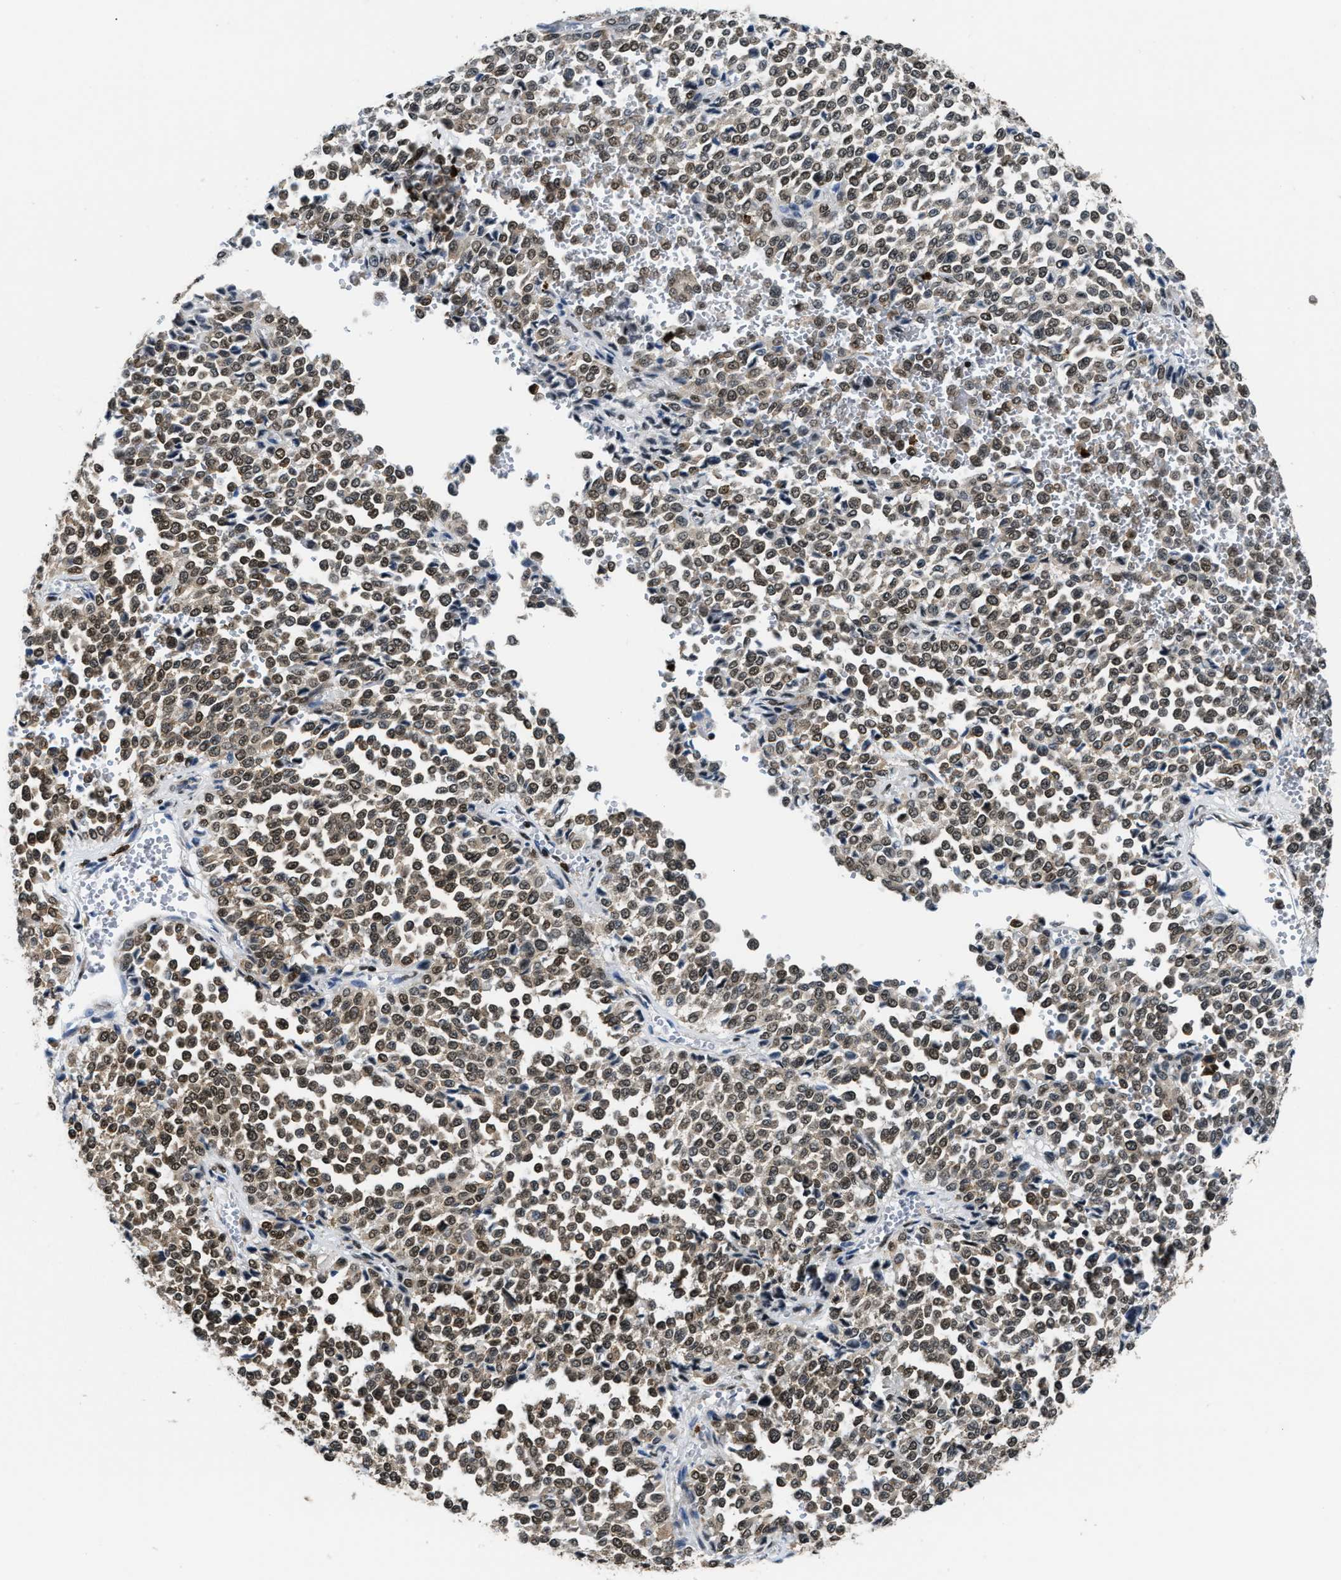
{"staining": {"intensity": "moderate", "quantity": ">75%", "location": "nuclear"}, "tissue": "melanoma", "cell_type": "Tumor cells", "image_type": "cancer", "snomed": [{"axis": "morphology", "description": "Malignant melanoma, Metastatic site"}, {"axis": "topography", "description": "Pancreas"}], "caption": "Human malignant melanoma (metastatic site) stained for a protein (brown) demonstrates moderate nuclear positive staining in approximately >75% of tumor cells.", "gene": "CCNDBP1", "patient": {"sex": "female", "age": 30}}